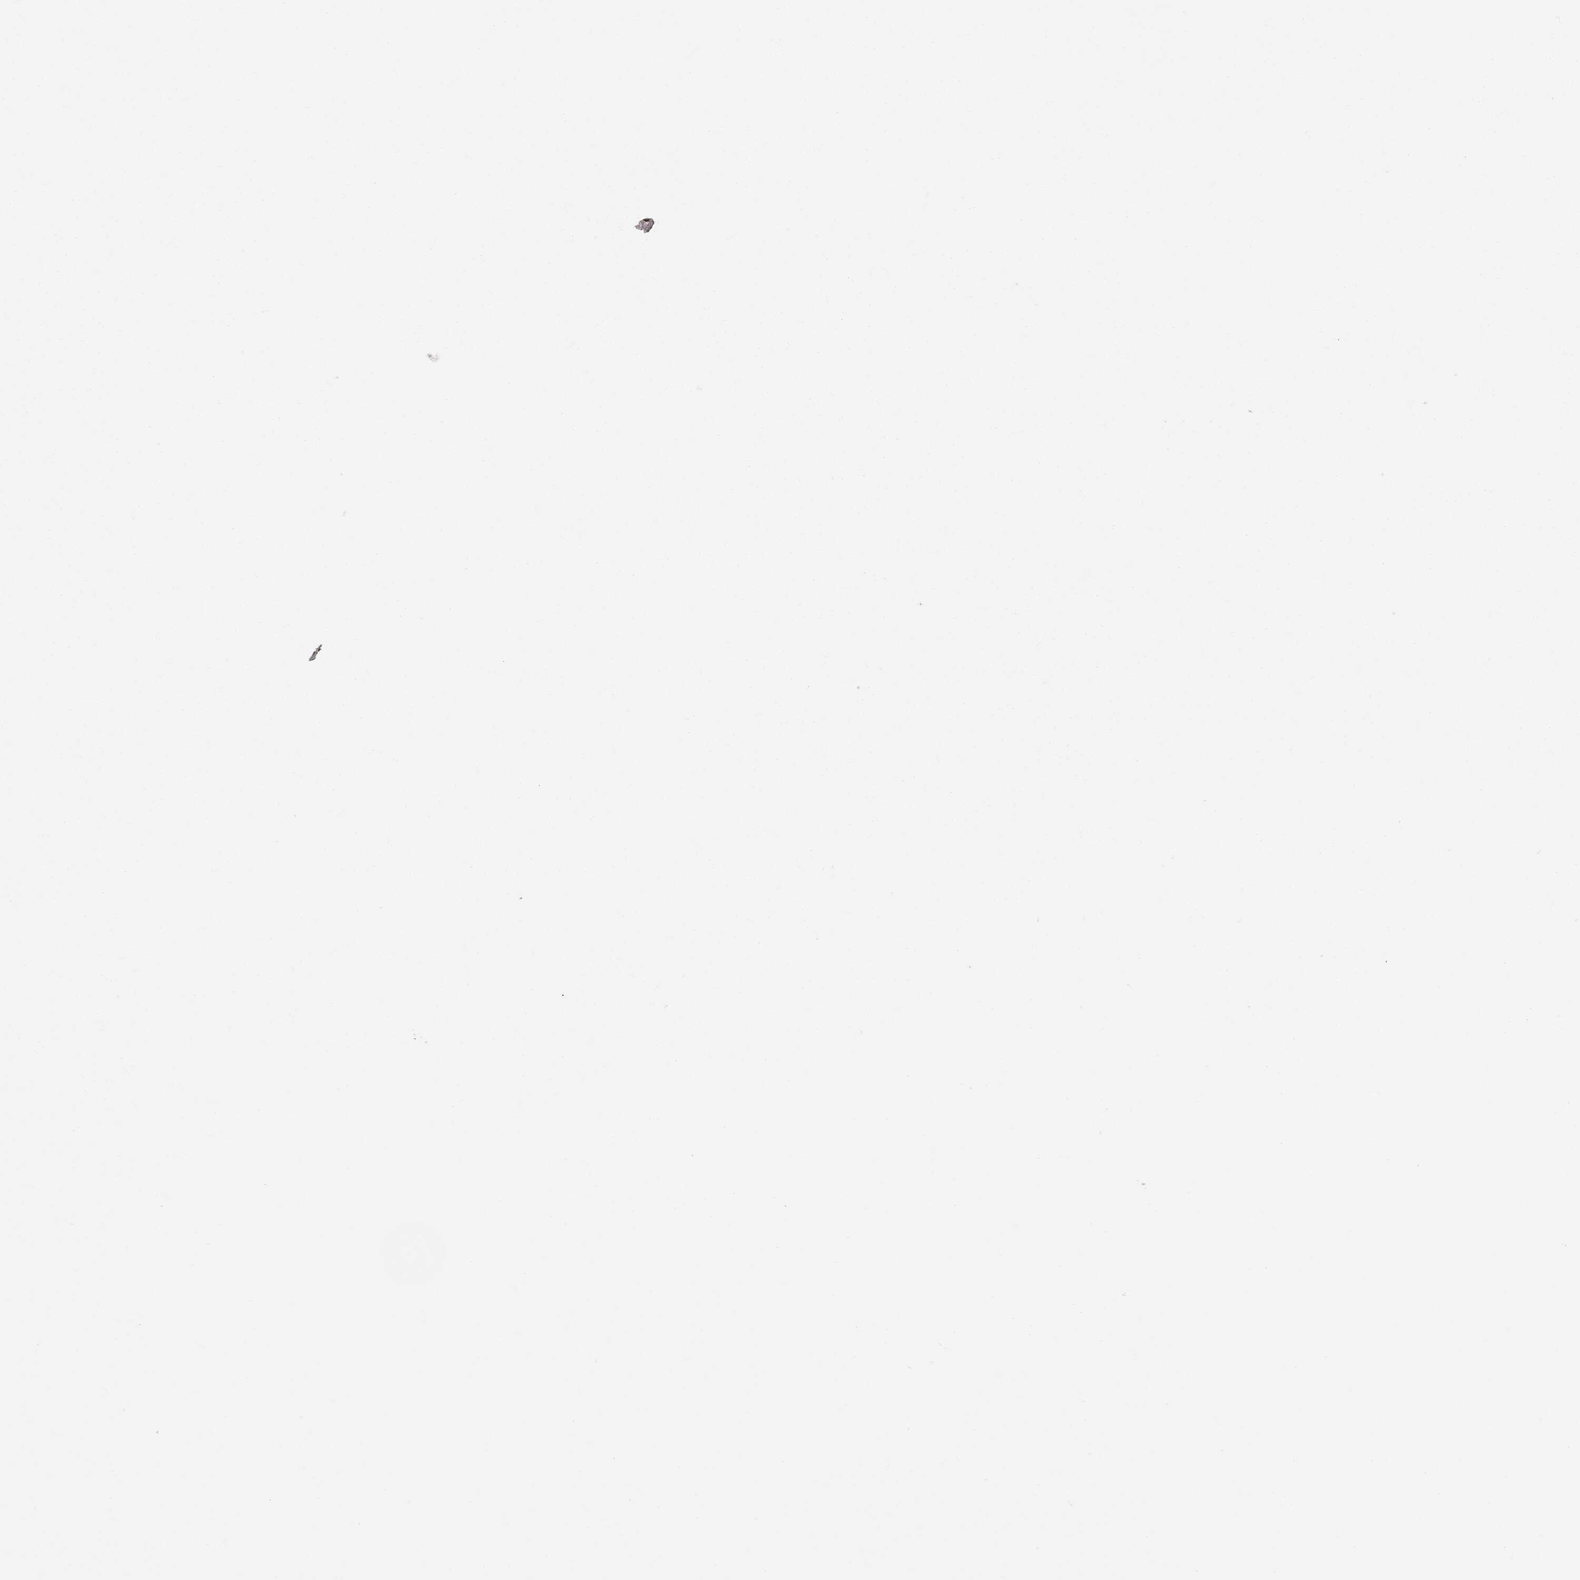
{"staining": {"intensity": "strong", "quantity": ">75%", "location": "nuclear"}, "tissue": "gallbladder", "cell_type": "Glandular cells", "image_type": "normal", "snomed": [{"axis": "morphology", "description": "Normal tissue, NOS"}, {"axis": "topography", "description": "Gallbladder"}], "caption": "IHC micrograph of benign gallbladder stained for a protein (brown), which displays high levels of strong nuclear positivity in about >75% of glandular cells.", "gene": "TP53RK", "patient": {"sex": "male", "age": 67}}